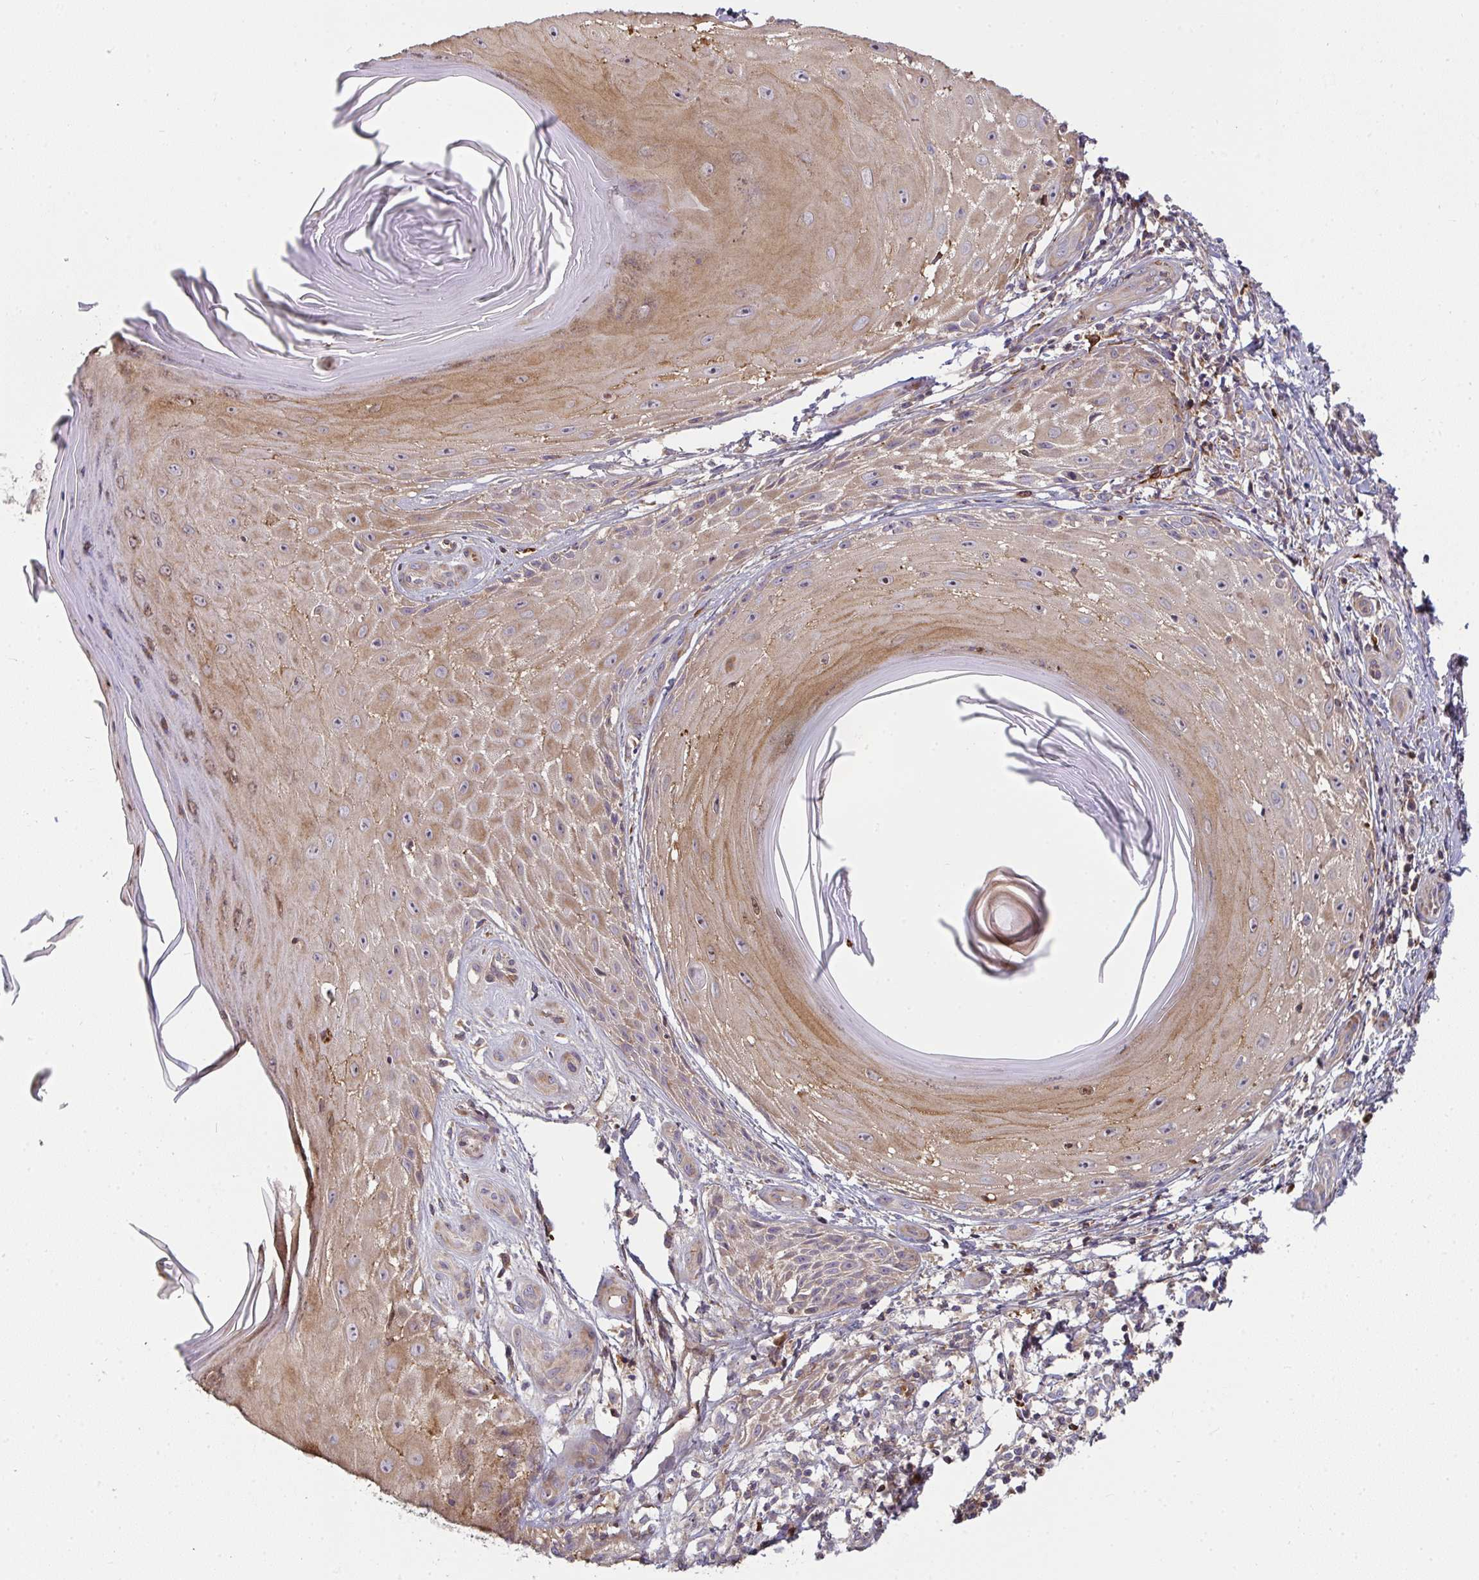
{"staining": {"intensity": "moderate", "quantity": "25%-75%", "location": "cytoplasmic/membranous"}, "tissue": "skin cancer", "cell_type": "Tumor cells", "image_type": "cancer", "snomed": [{"axis": "morphology", "description": "Squamous cell carcinoma, NOS"}, {"axis": "topography", "description": "Skin"}], "caption": "The immunohistochemical stain labels moderate cytoplasmic/membranous expression in tumor cells of skin cancer tissue.", "gene": "CSF3R", "patient": {"sex": "female", "age": 77}}